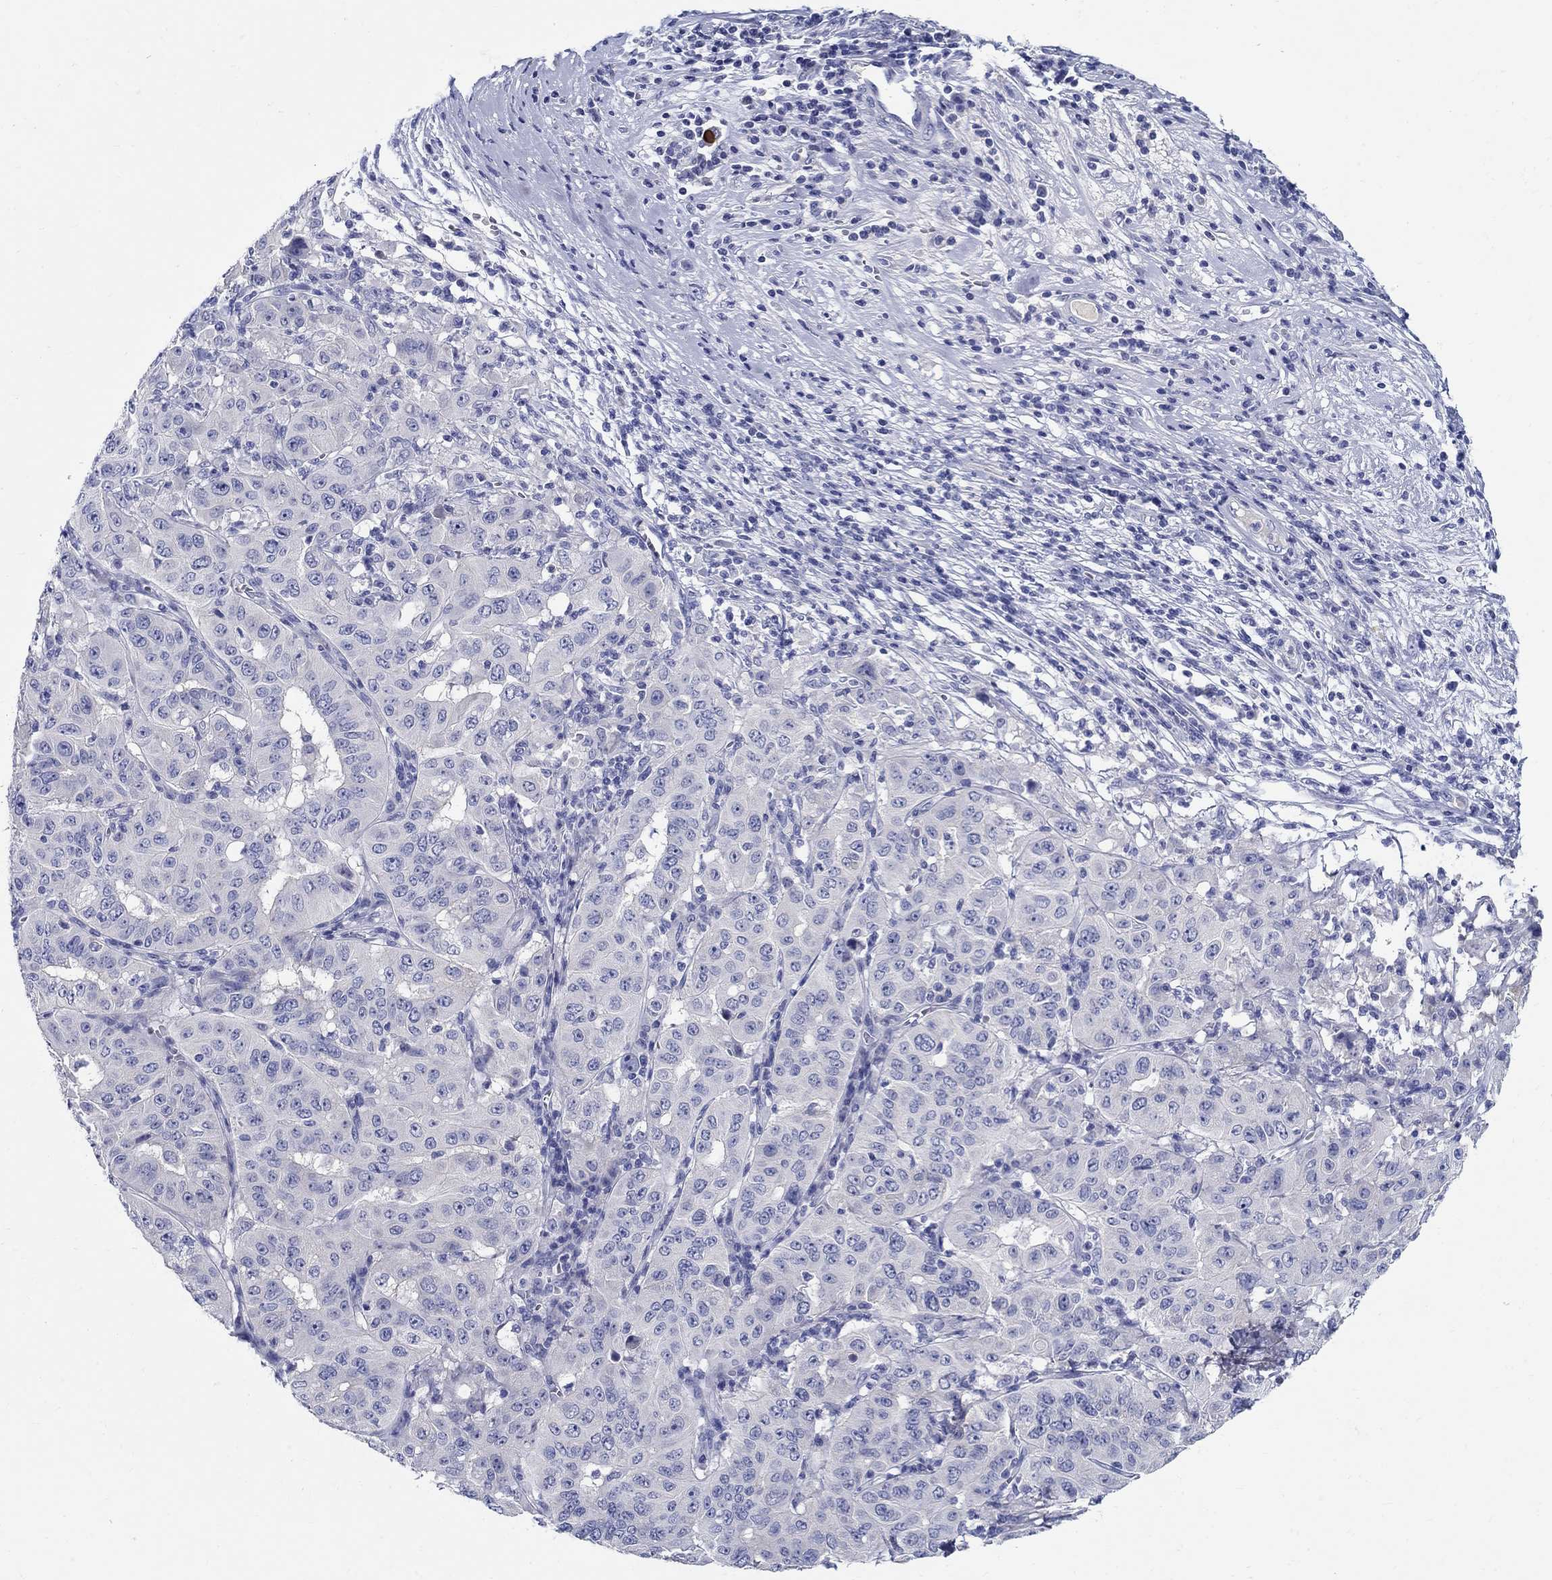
{"staining": {"intensity": "negative", "quantity": "none", "location": "none"}, "tissue": "pancreatic cancer", "cell_type": "Tumor cells", "image_type": "cancer", "snomed": [{"axis": "morphology", "description": "Adenocarcinoma, NOS"}, {"axis": "topography", "description": "Pancreas"}], "caption": "Tumor cells show no significant protein staining in pancreatic cancer.", "gene": "CRYGD", "patient": {"sex": "male", "age": 63}}